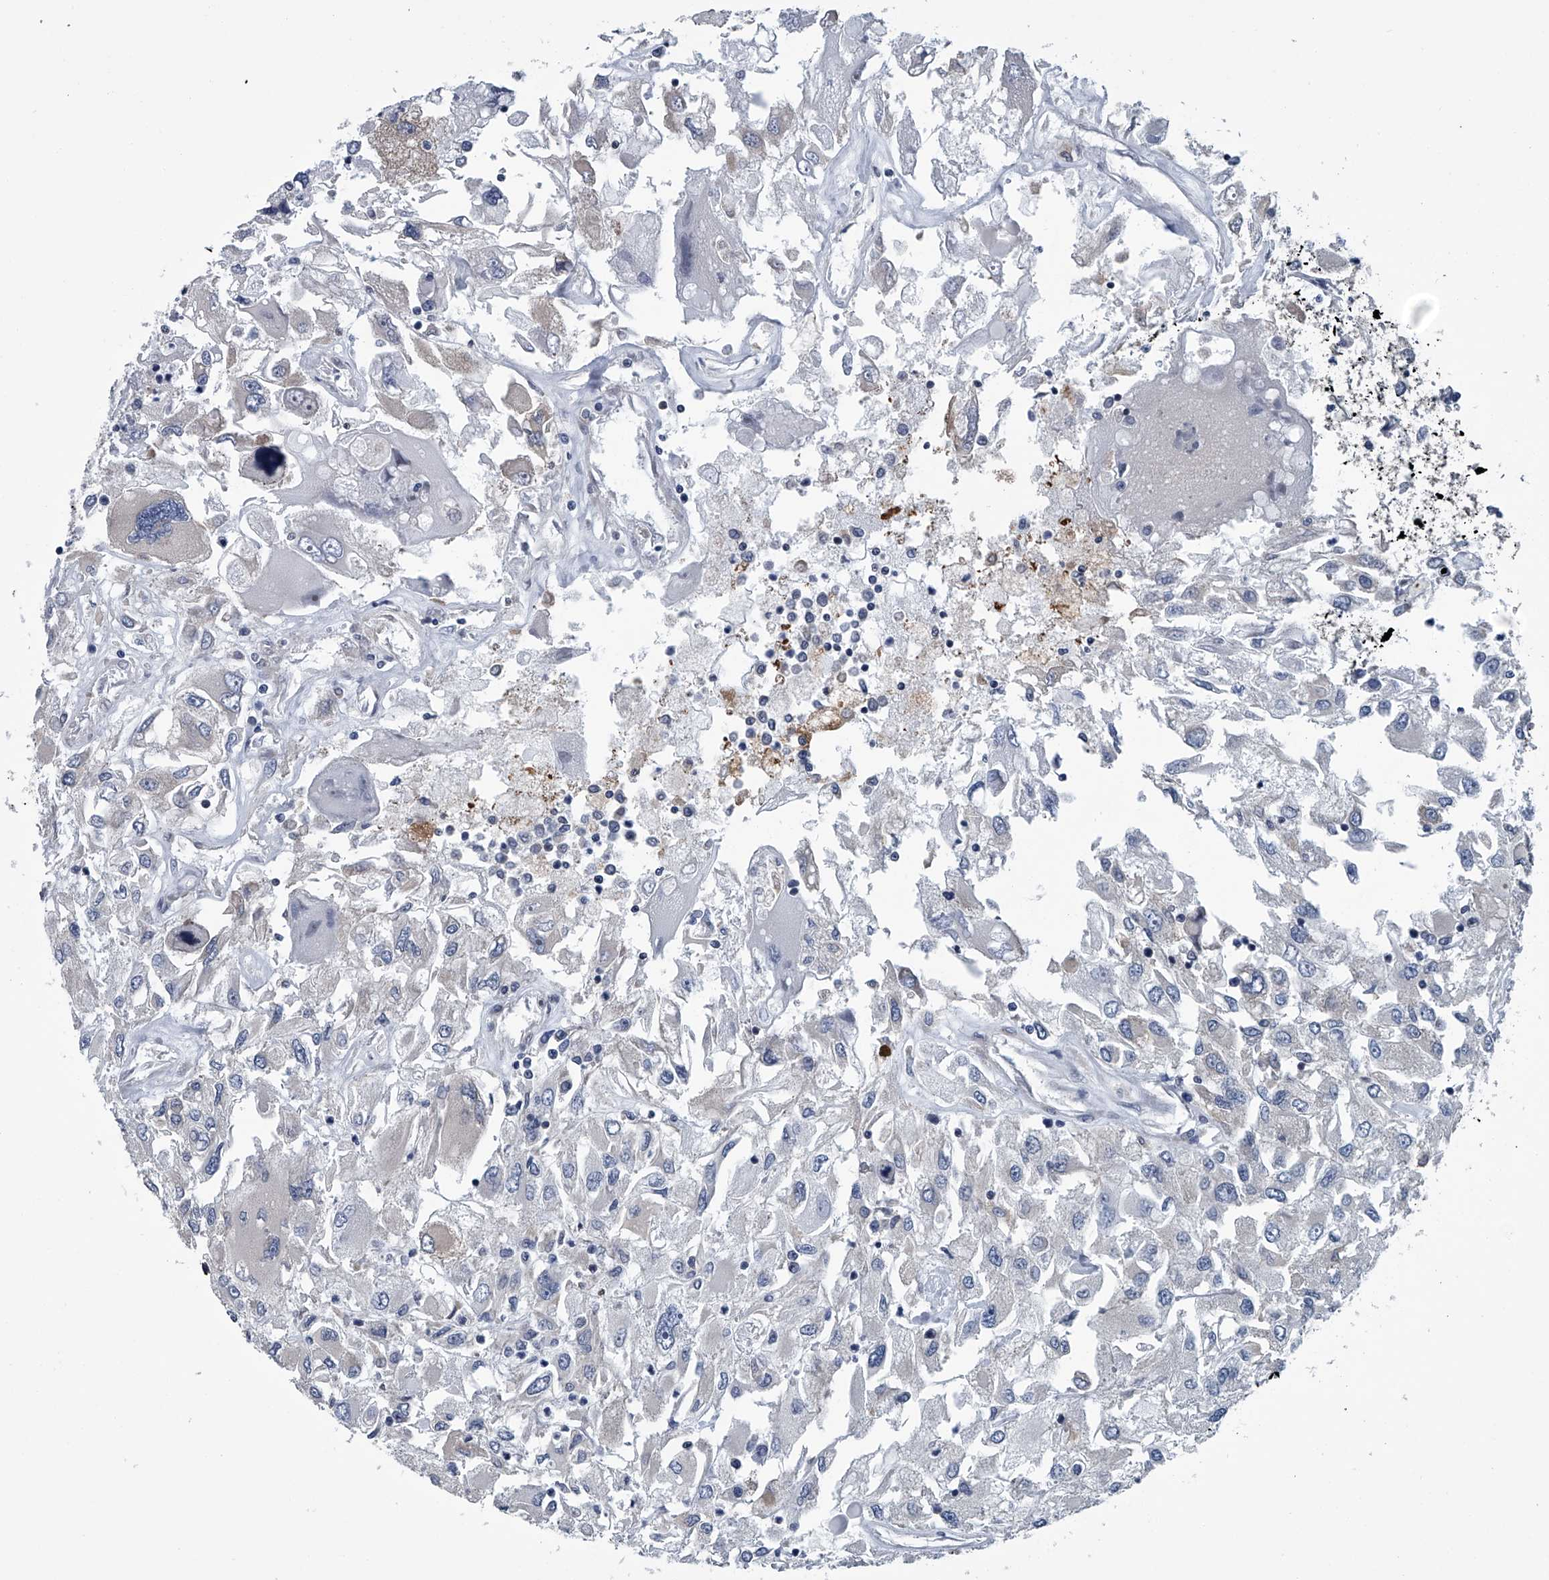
{"staining": {"intensity": "negative", "quantity": "none", "location": "none"}, "tissue": "renal cancer", "cell_type": "Tumor cells", "image_type": "cancer", "snomed": [{"axis": "morphology", "description": "Adenocarcinoma, NOS"}, {"axis": "topography", "description": "Kidney"}], "caption": "Immunohistochemistry photomicrograph of renal cancer (adenocarcinoma) stained for a protein (brown), which demonstrates no staining in tumor cells. (DAB (3,3'-diaminobenzidine) IHC visualized using brightfield microscopy, high magnification).", "gene": "PPP2R5D", "patient": {"sex": "female", "age": 52}}